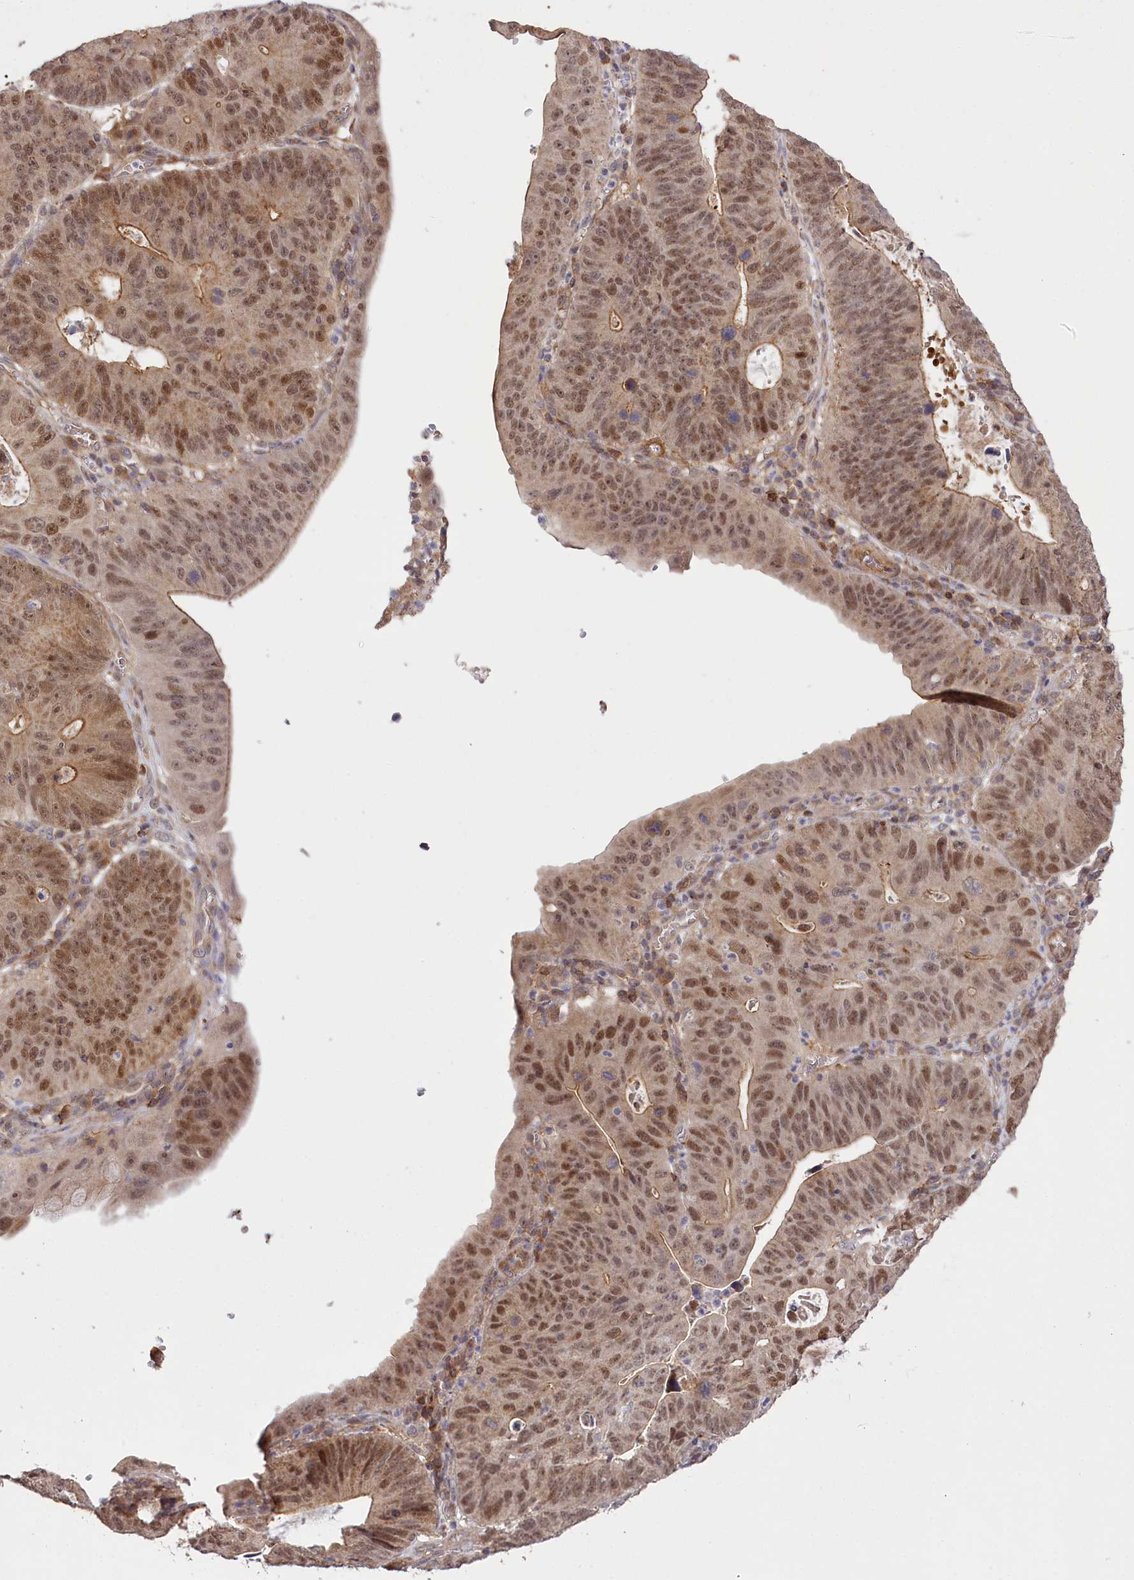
{"staining": {"intensity": "moderate", "quantity": ">75%", "location": "nuclear"}, "tissue": "stomach cancer", "cell_type": "Tumor cells", "image_type": "cancer", "snomed": [{"axis": "morphology", "description": "Adenocarcinoma, NOS"}, {"axis": "topography", "description": "Stomach"}], "caption": "An IHC micrograph of tumor tissue is shown. Protein staining in brown labels moderate nuclear positivity in stomach cancer (adenocarcinoma) within tumor cells. Immunohistochemistry stains the protein in brown and the nuclei are stained blue.", "gene": "CCDC91", "patient": {"sex": "male", "age": 59}}